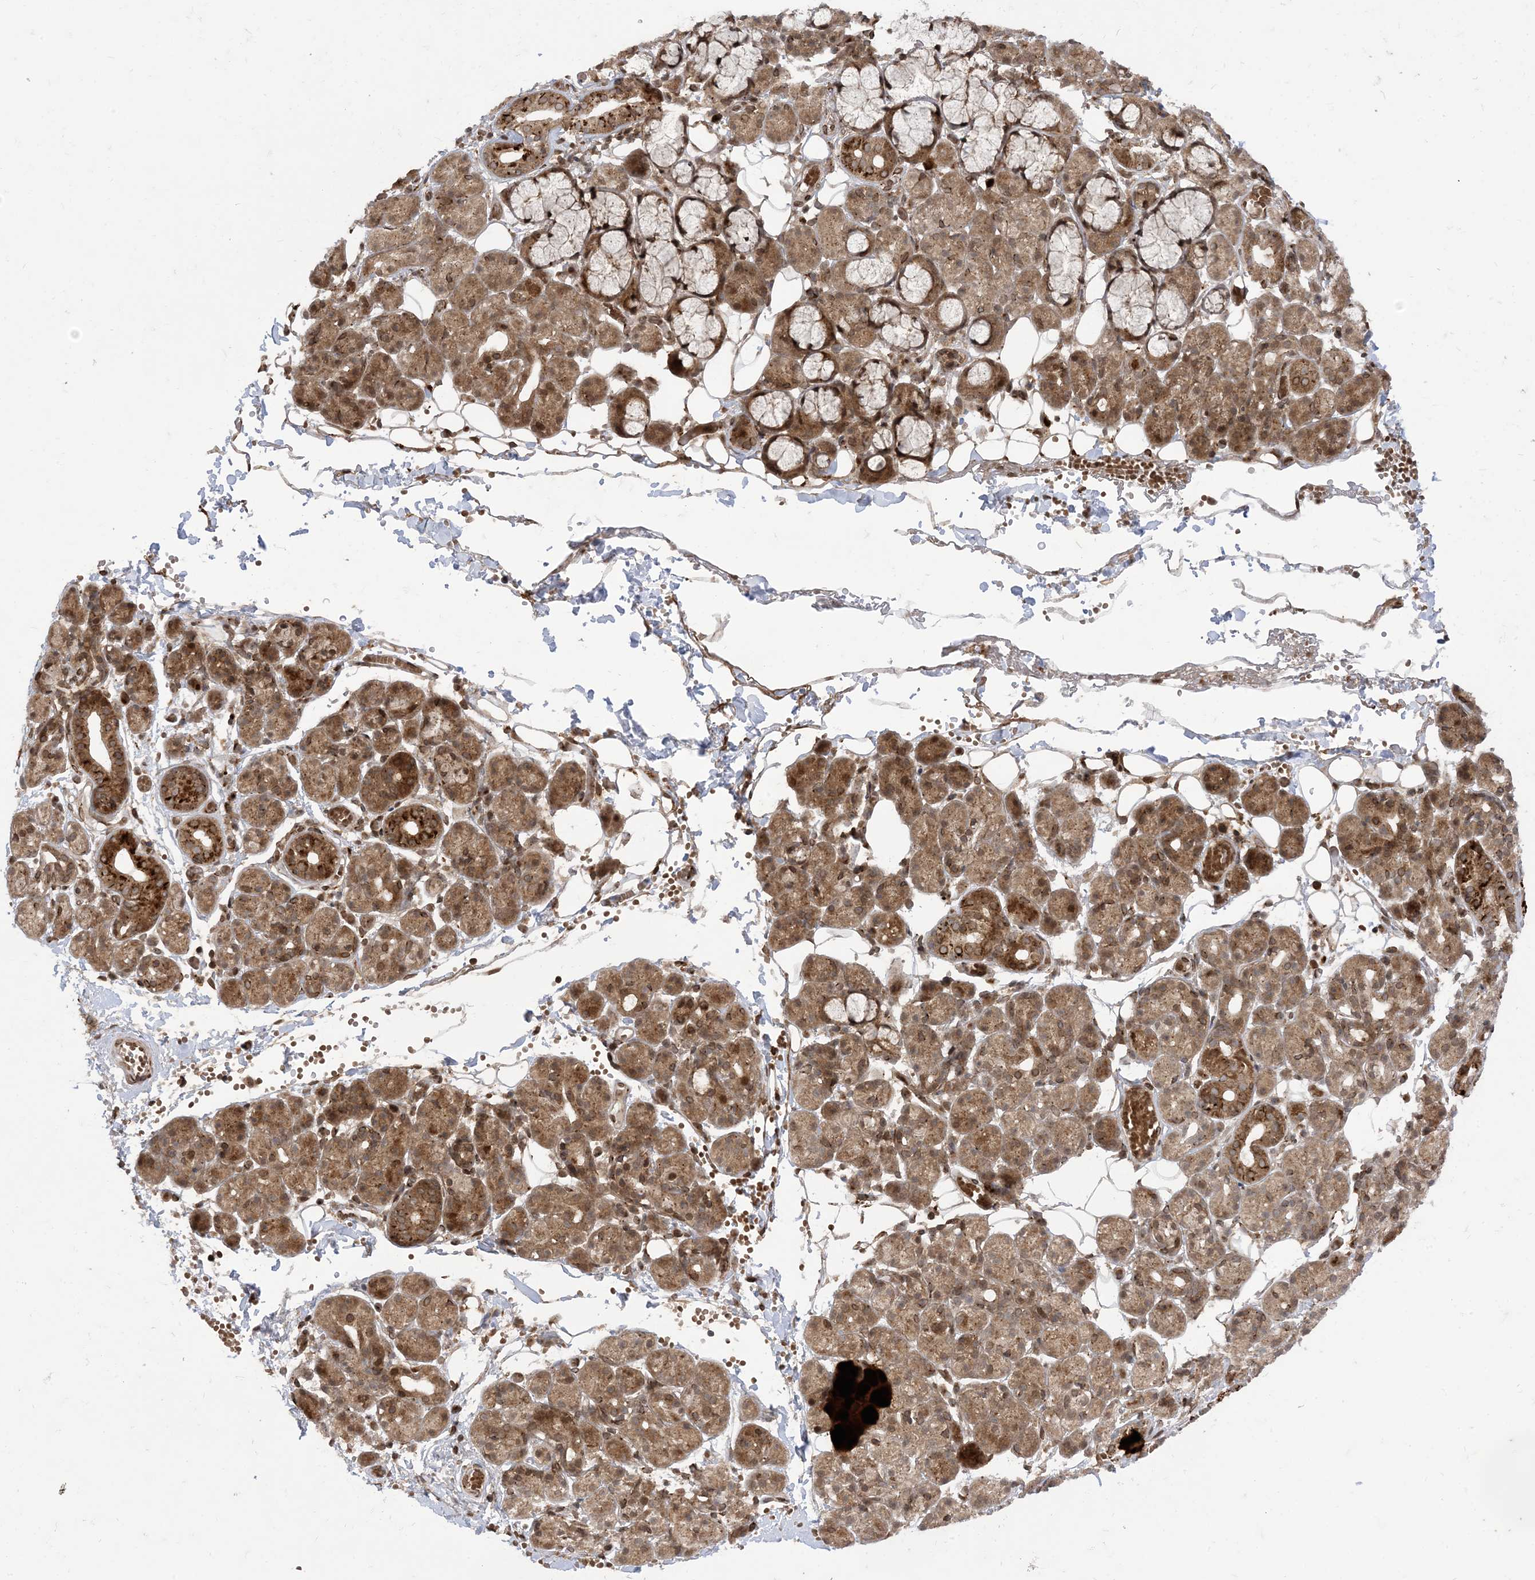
{"staining": {"intensity": "strong", "quantity": ">75%", "location": "cytoplasmic/membranous"}, "tissue": "salivary gland", "cell_type": "Glandular cells", "image_type": "normal", "snomed": [{"axis": "morphology", "description": "Normal tissue, NOS"}, {"axis": "topography", "description": "Salivary gland"}], "caption": "Immunohistochemical staining of unremarkable salivary gland displays >75% levels of strong cytoplasmic/membranous protein expression in about >75% of glandular cells.", "gene": "CASP4", "patient": {"sex": "male", "age": 63}}